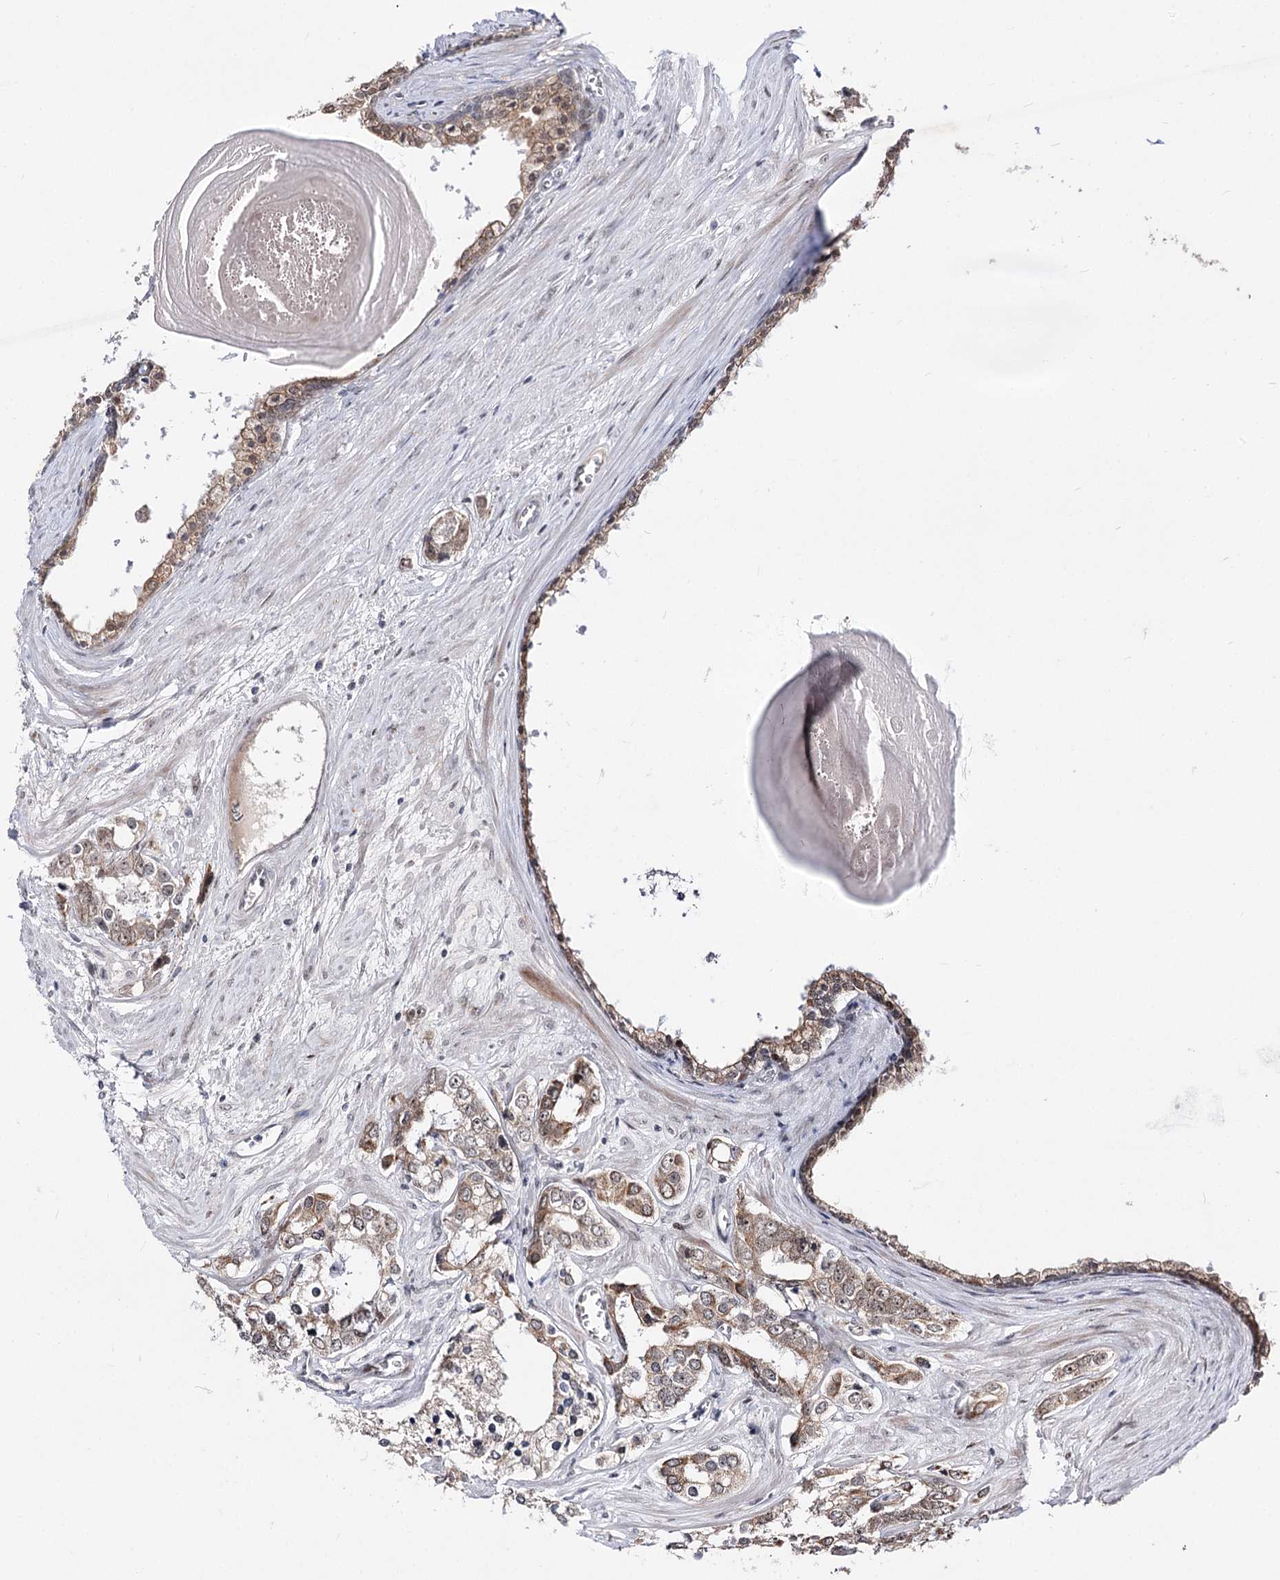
{"staining": {"intensity": "moderate", "quantity": "<25%", "location": "cytoplasmic/membranous"}, "tissue": "prostate cancer", "cell_type": "Tumor cells", "image_type": "cancer", "snomed": [{"axis": "morphology", "description": "Adenocarcinoma, High grade"}, {"axis": "topography", "description": "Prostate"}], "caption": "DAB immunohistochemical staining of prostate cancer shows moderate cytoplasmic/membranous protein staining in about <25% of tumor cells.", "gene": "STOX1", "patient": {"sex": "male", "age": 66}}